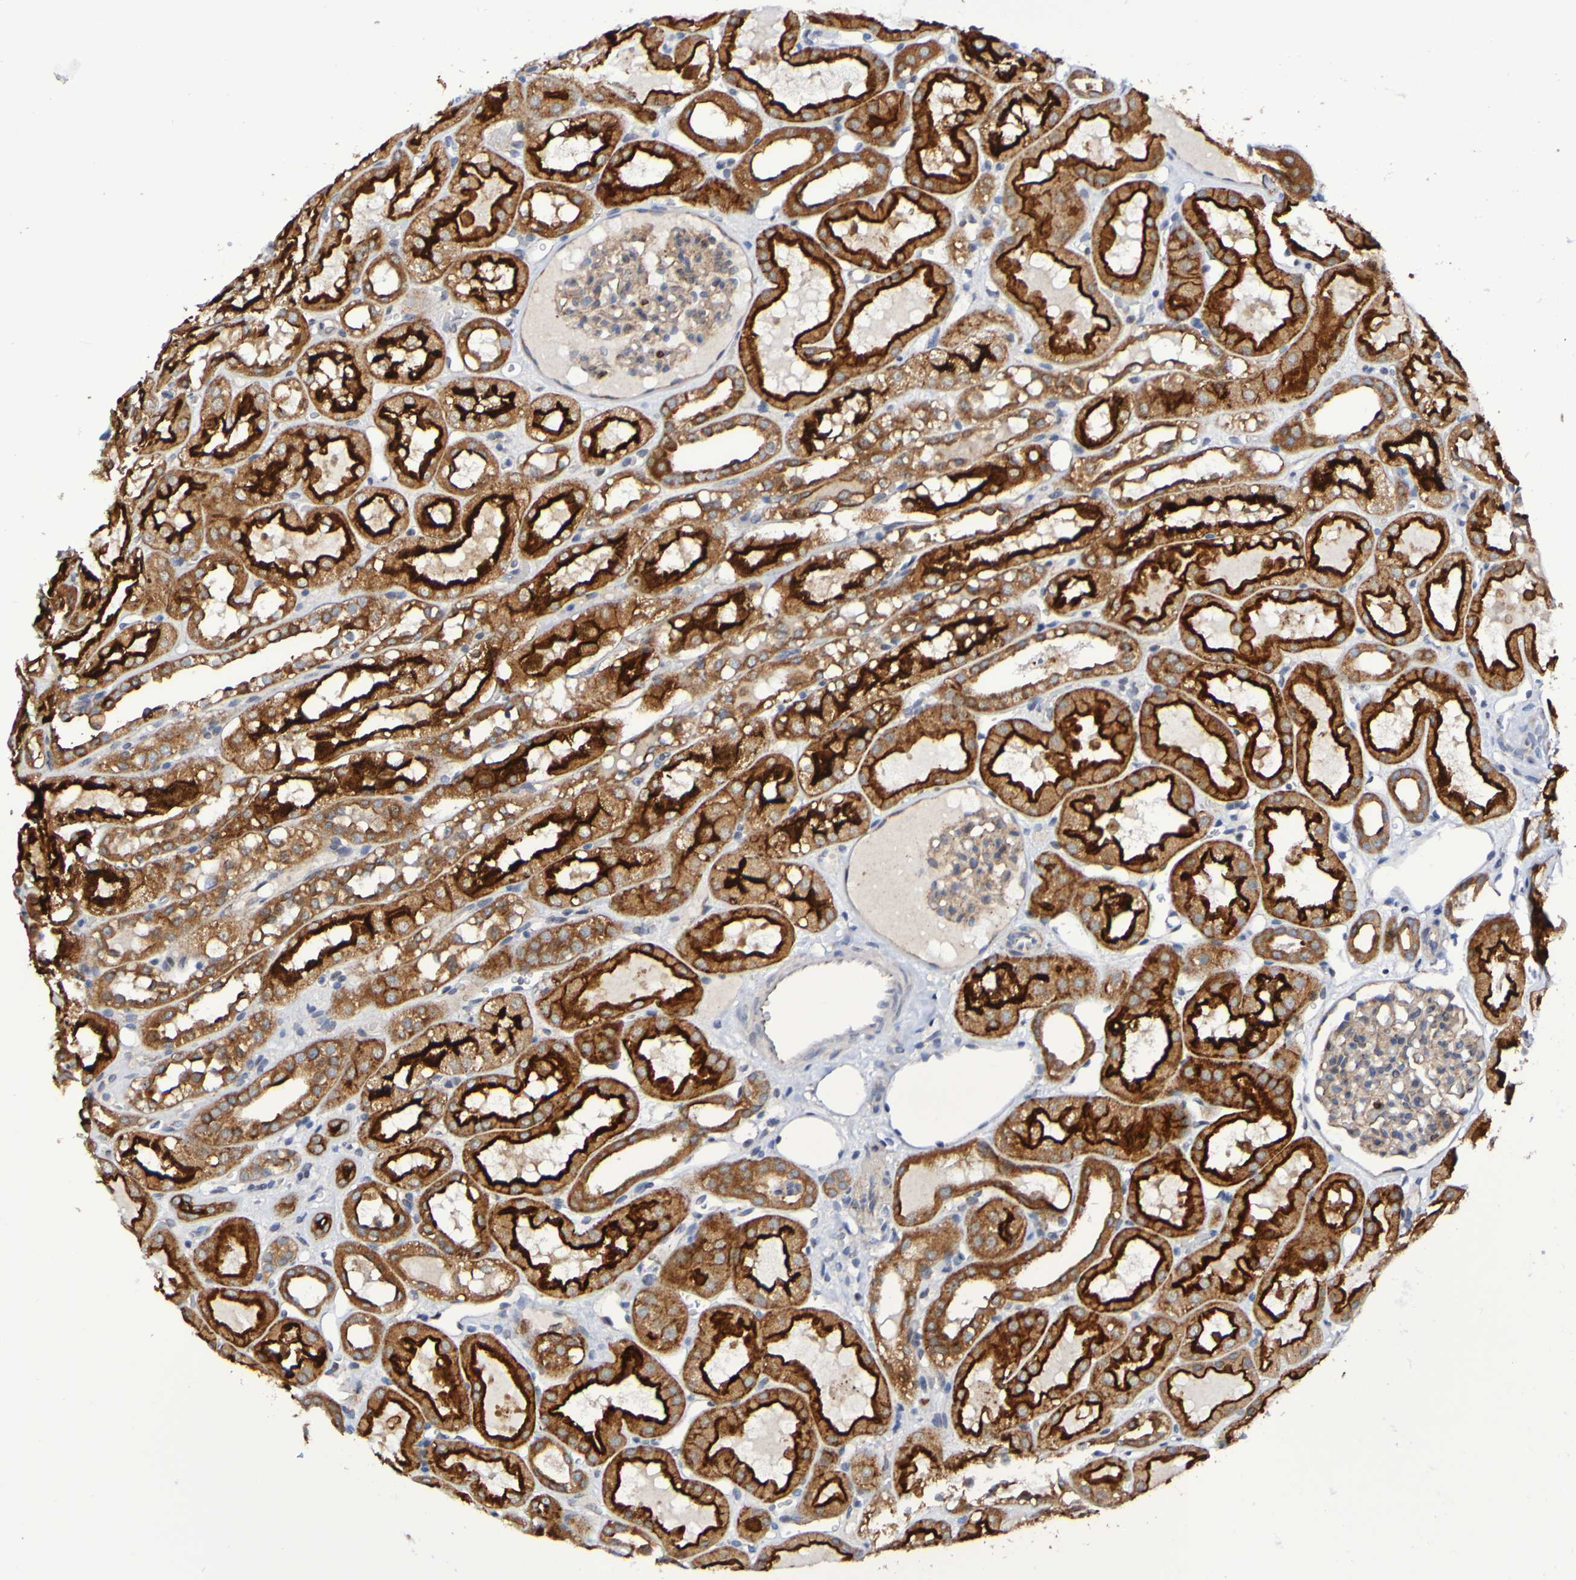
{"staining": {"intensity": "moderate", "quantity": "<25%", "location": "cytoplasmic/membranous"}, "tissue": "kidney", "cell_type": "Cells in glomeruli", "image_type": "normal", "snomed": [{"axis": "morphology", "description": "Normal tissue, NOS"}, {"axis": "topography", "description": "Kidney"}, {"axis": "topography", "description": "Urinary bladder"}], "caption": "Immunohistochemical staining of unremarkable kidney displays <25% levels of moderate cytoplasmic/membranous protein positivity in about <25% of cells in glomeruli.", "gene": "GJB1", "patient": {"sex": "male", "age": 16}}